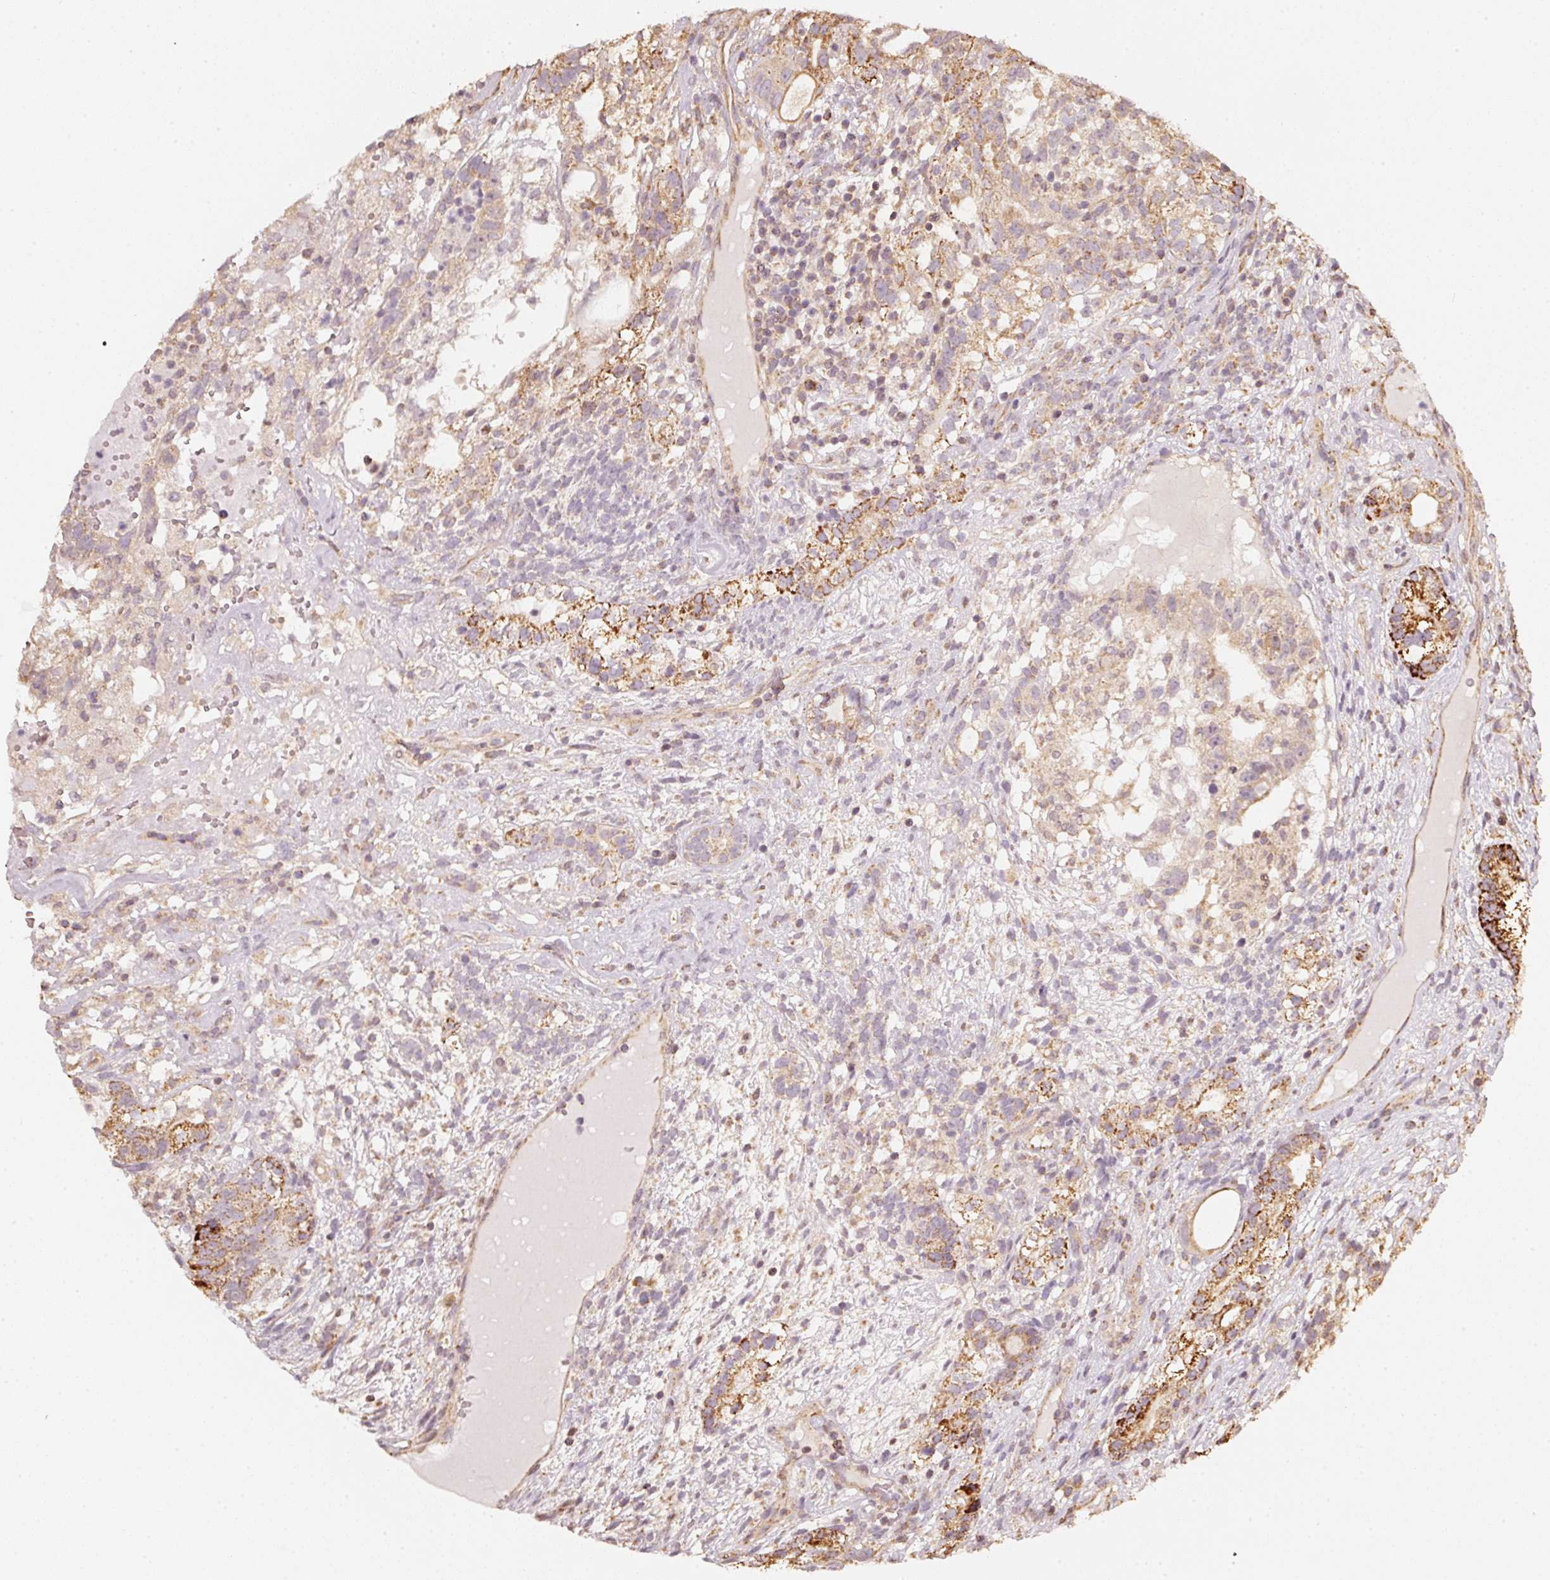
{"staining": {"intensity": "strong", "quantity": "25%-75%", "location": "cytoplasmic/membranous"}, "tissue": "testis cancer", "cell_type": "Tumor cells", "image_type": "cancer", "snomed": [{"axis": "morphology", "description": "Seminoma, NOS"}, {"axis": "morphology", "description": "Carcinoma, Embryonal, NOS"}, {"axis": "topography", "description": "Testis"}], "caption": "Immunohistochemical staining of human testis cancer (seminoma) reveals strong cytoplasmic/membranous protein expression in about 25%-75% of tumor cells.", "gene": "RAB35", "patient": {"sex": "male", "age": 41}}